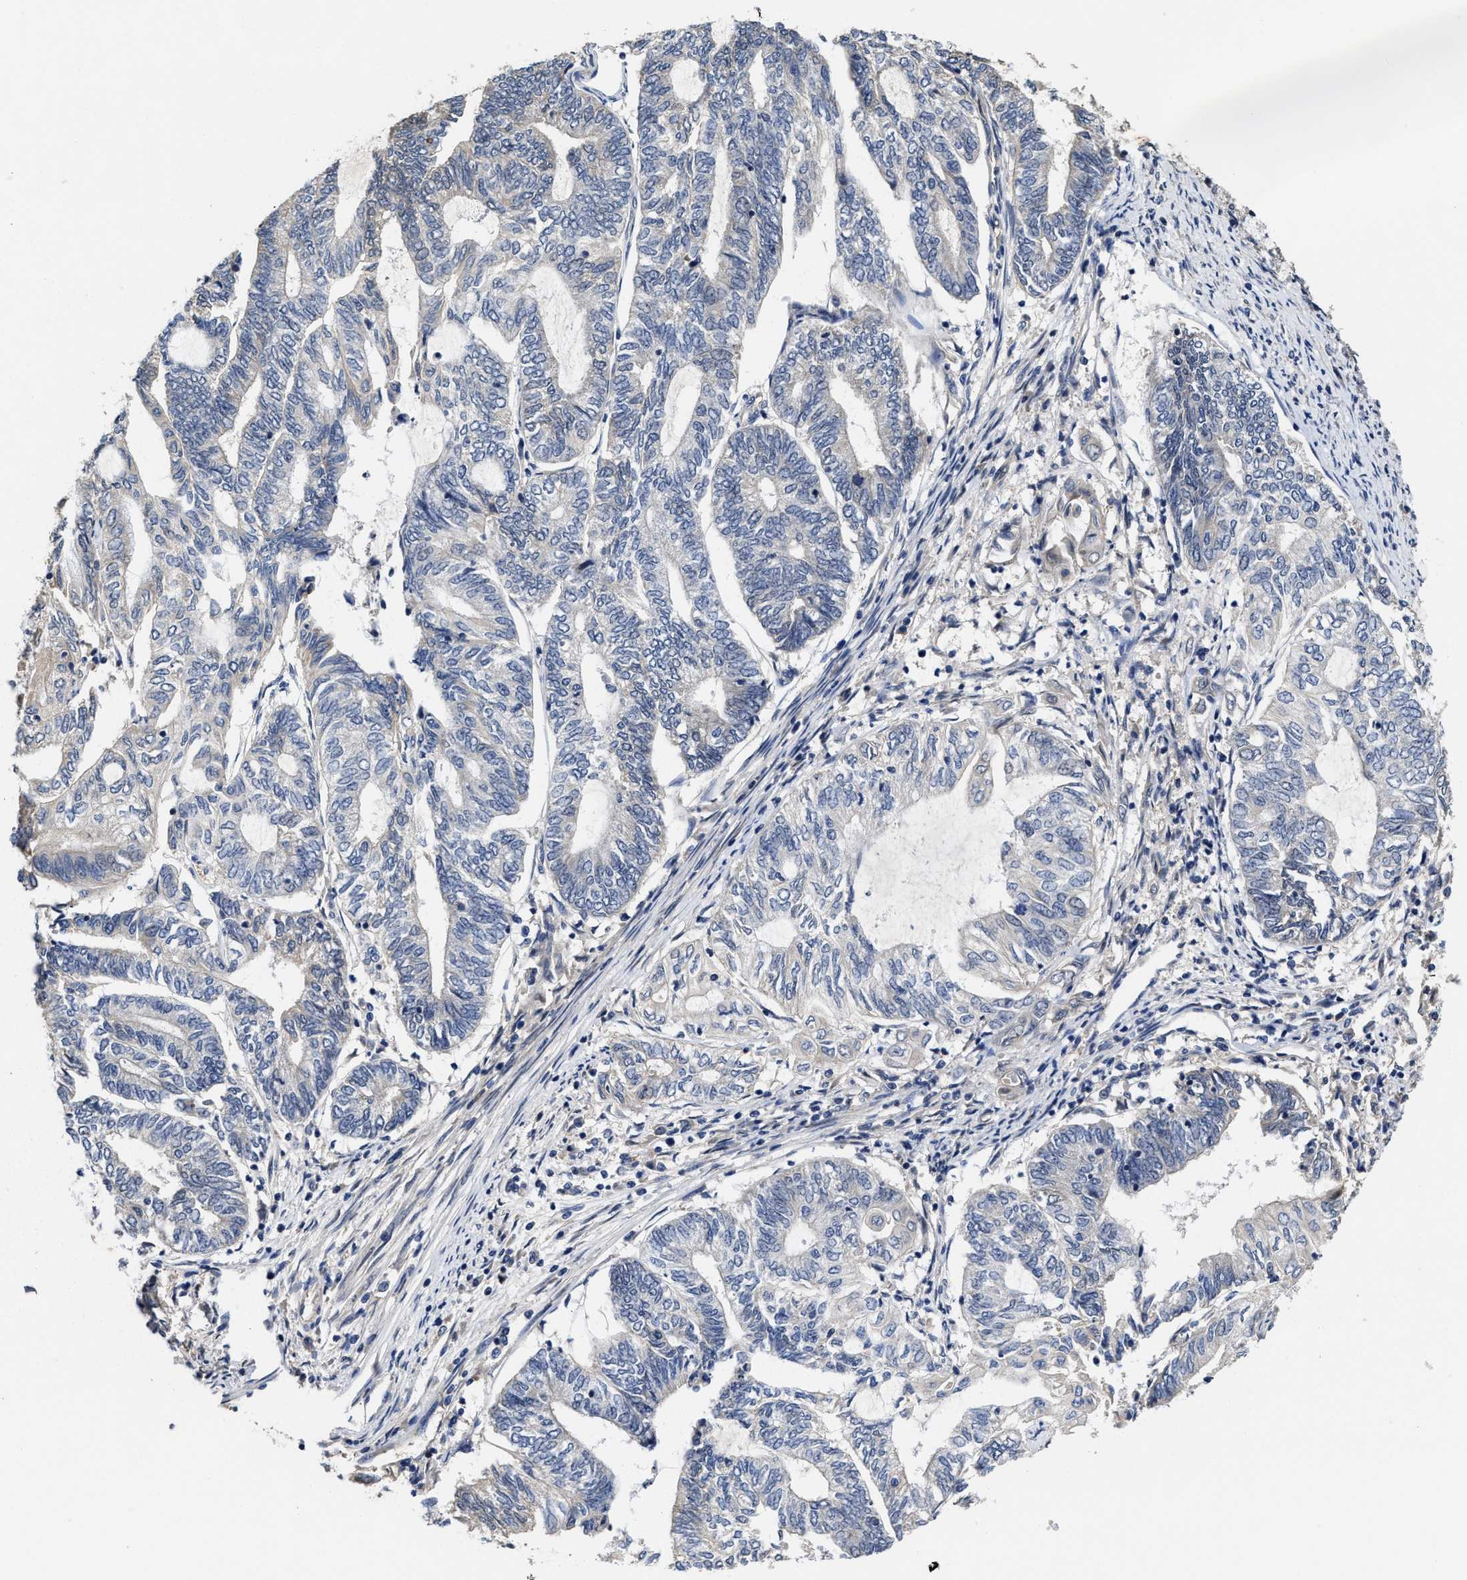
{"staining": {"intensity": "negative", "quantity": "none", "location": "none"}, "tissue": "endometrial cancer", "cell_type": "Tumor cells", "image_type": "cancer", "snomed": [{"axis": "morphology", "description": "Adenocarcinoma, NOS"}, {"axis": "topography", "description": "Uterus"}, {"axis": "topography", "description": "Endometrium"}], "caption": "A histopathology image of endometrial cancer stained for a protein displays no brown staining in tumor cells.", "gene": "TRAF6", "patient": {"sex": "female", "age": 70}}